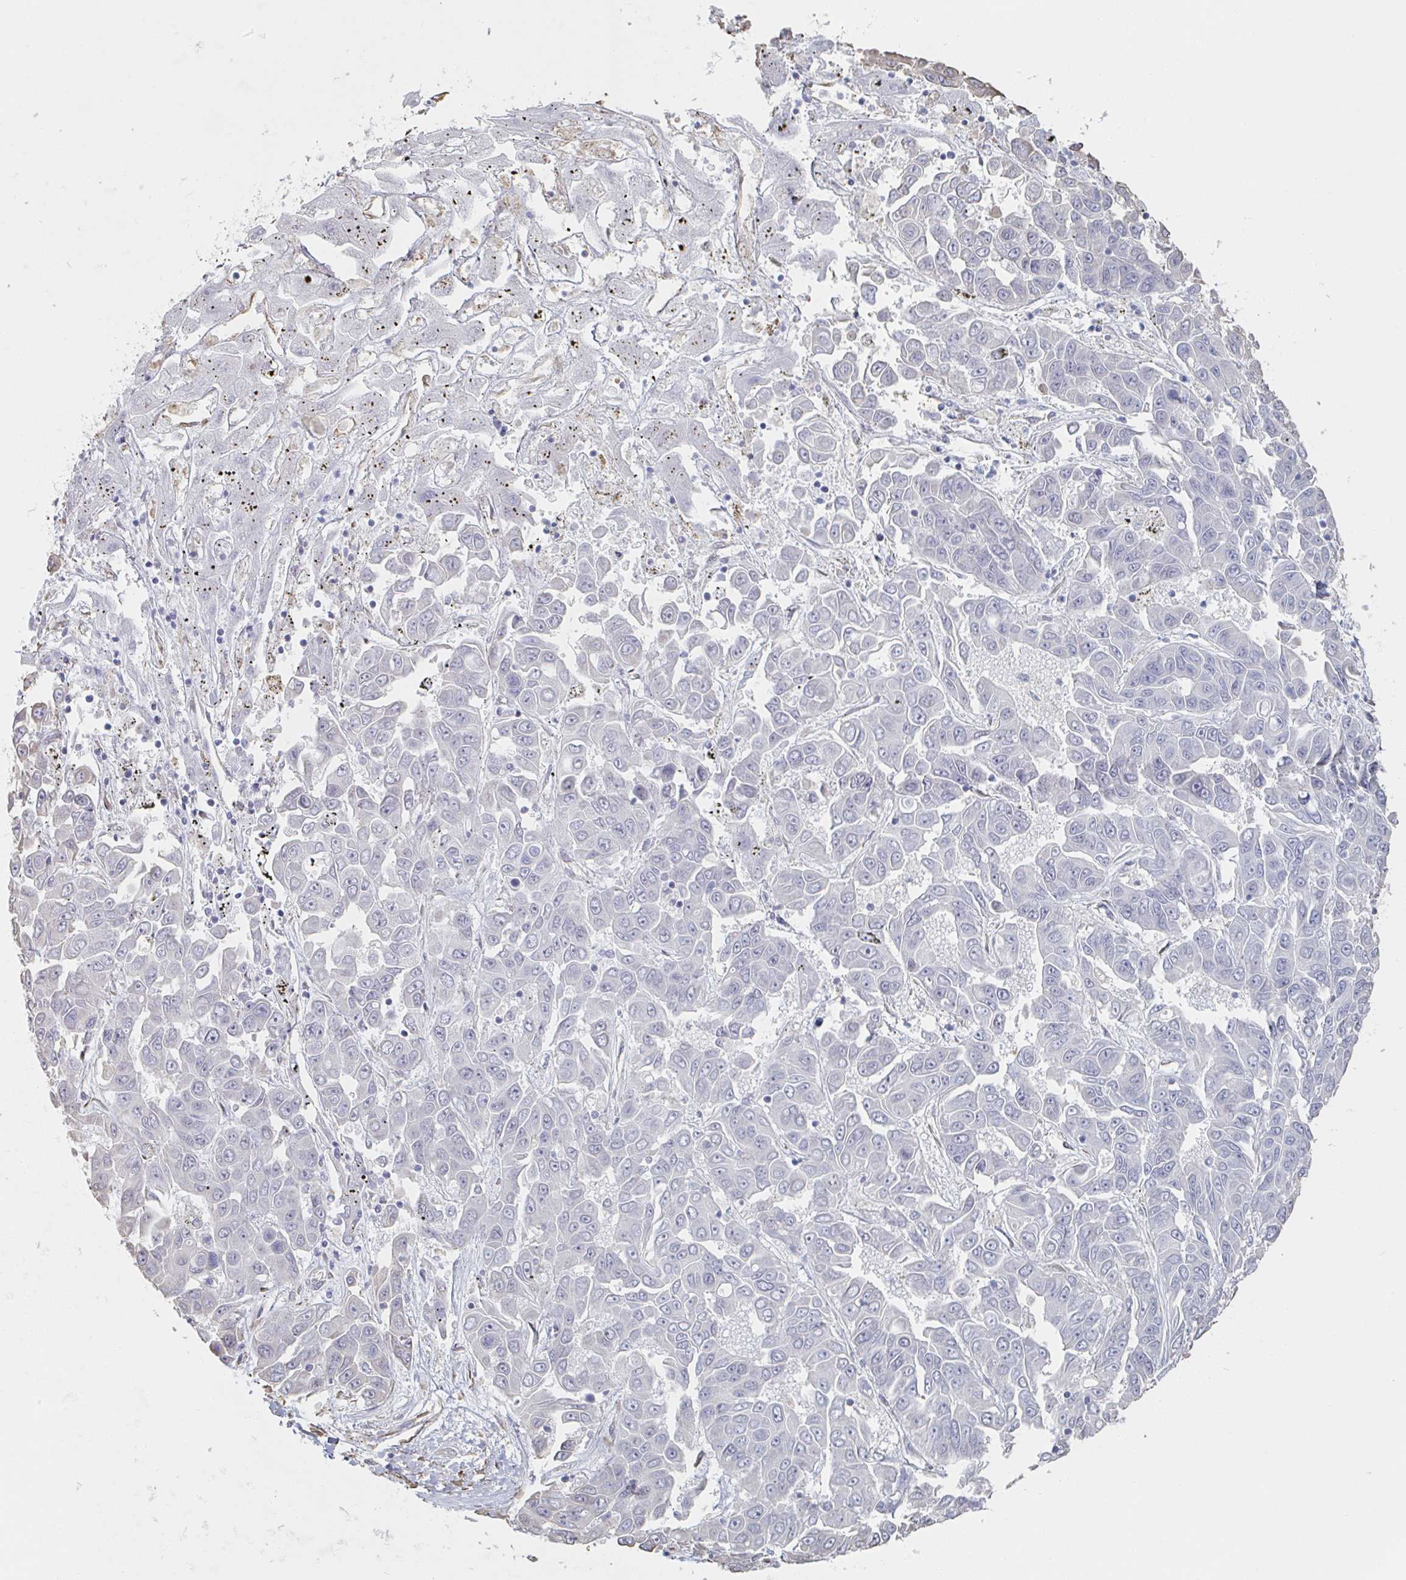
{"staining": {"intensity": "negative", "quantity": "none", "location": "none"}, "tissue": "liver cancer", "cell_type": "Tumor cells", "image_type": "cancer", "snomed": [{"axis": "morphology", "description": "Cholangiocarcinoma"}, {"axis": "topography", "description": "Liver"}], "caption": "High power microscopy image of an IHC photomicrograph of liver cancer (cholangiocarcinoma), revealing no significant positivity in tumor cells. (DAB immunohistochemistry, high magnification).", "gene": "RAB5IF", "patient": {"sex": "female", "age": 52}}